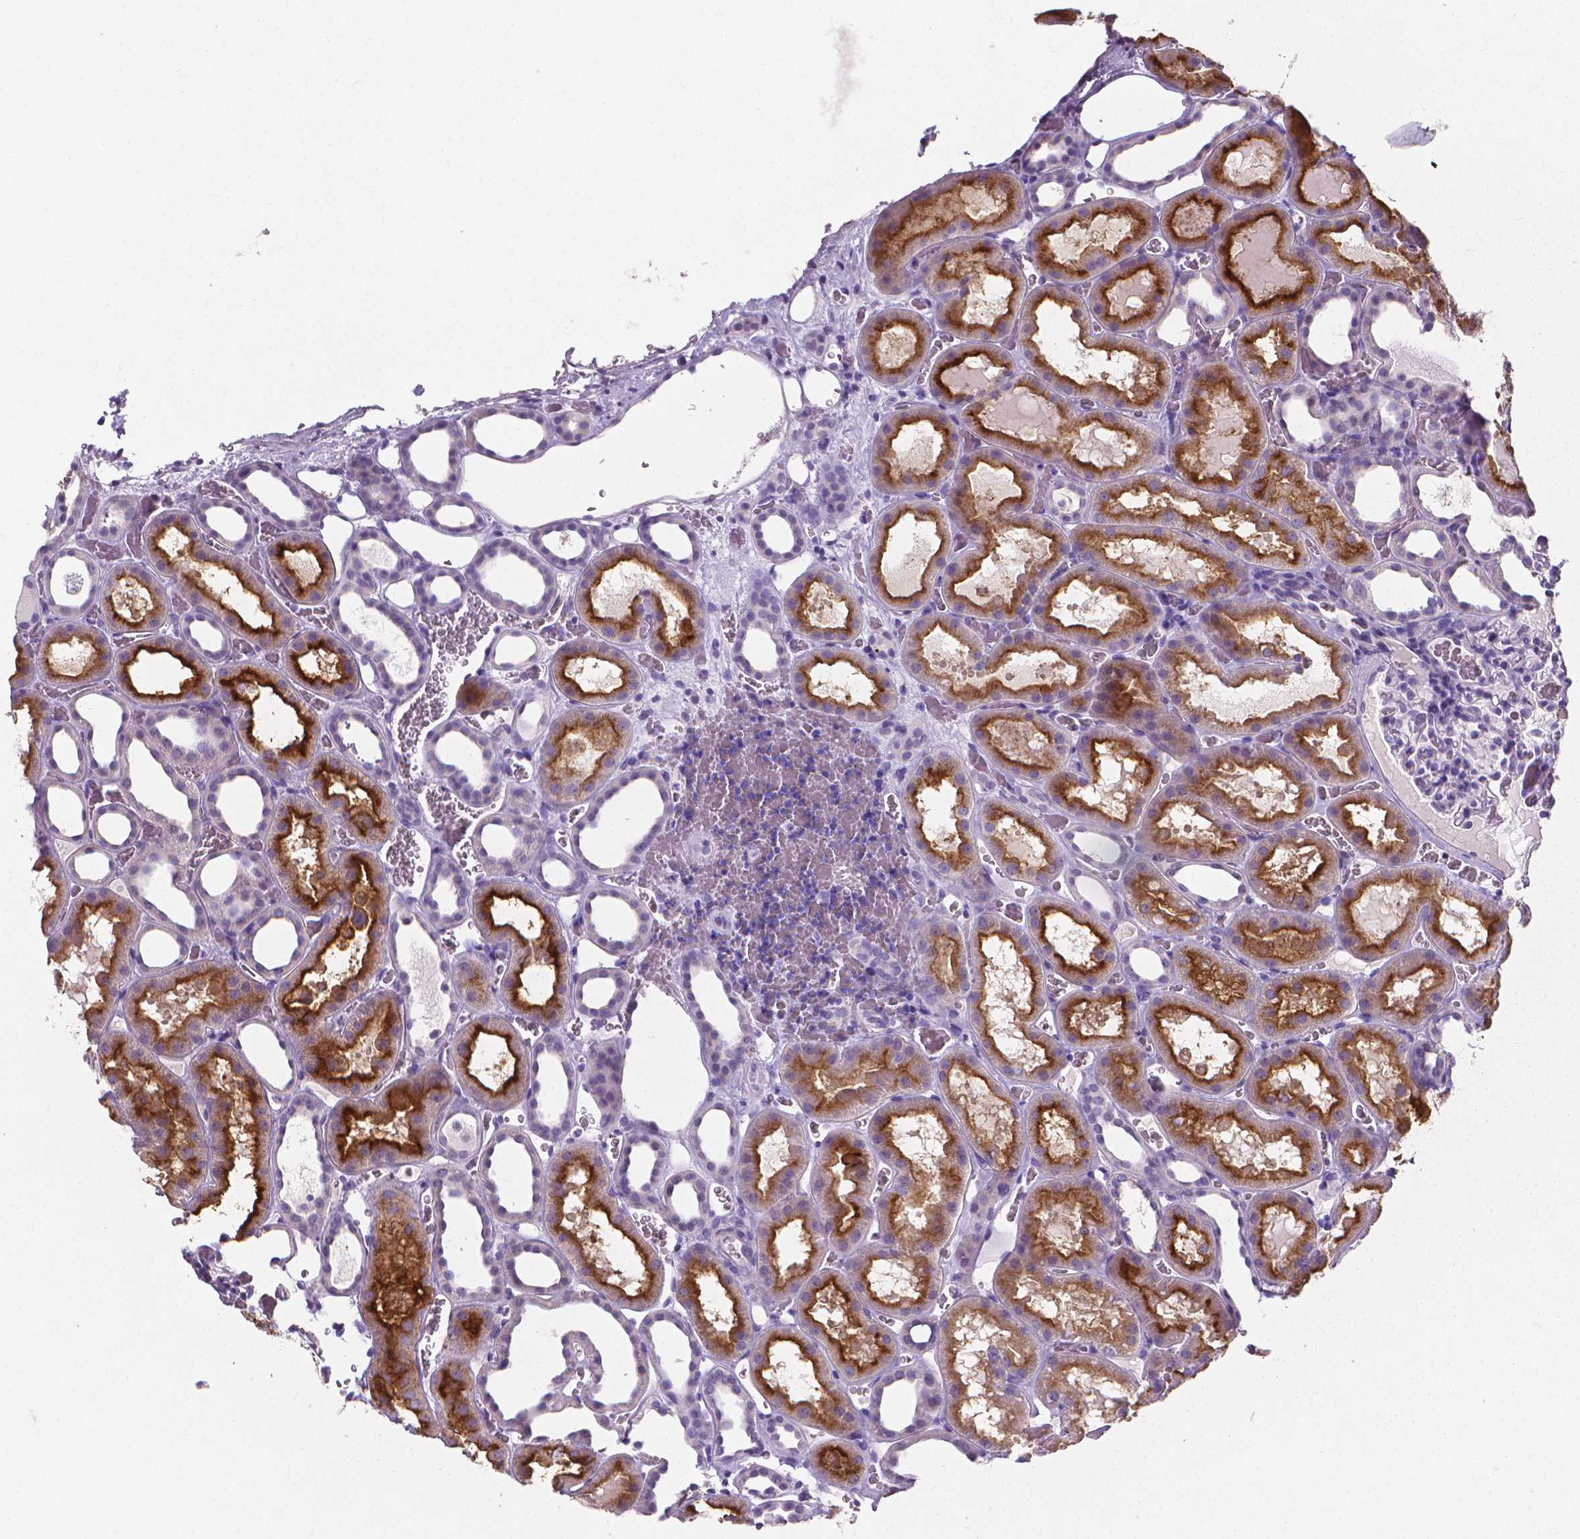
{"staining": {"intensity": "negative", "quantity": "none", "location": "none"}, "tissue": "kidney", "cell_type": "Cells in glomeruli", "image_type": "normal", "snomed": [{"axis": "morphology", "description": "Normal tissue, NOS"}, {"axis": "topography", "description": "Kidney"}], "caption": "Cells in glomeruli are negative for brown protein staining in unremarkable kidney. (Stains: DAB immunohistochemistry (IHC) with hematoxylin counter stain, Microscopy: brightfield microscopy at high magnification).", "gene": "XPNPEP2", "patient": {"sex": "female", "age": 41}}